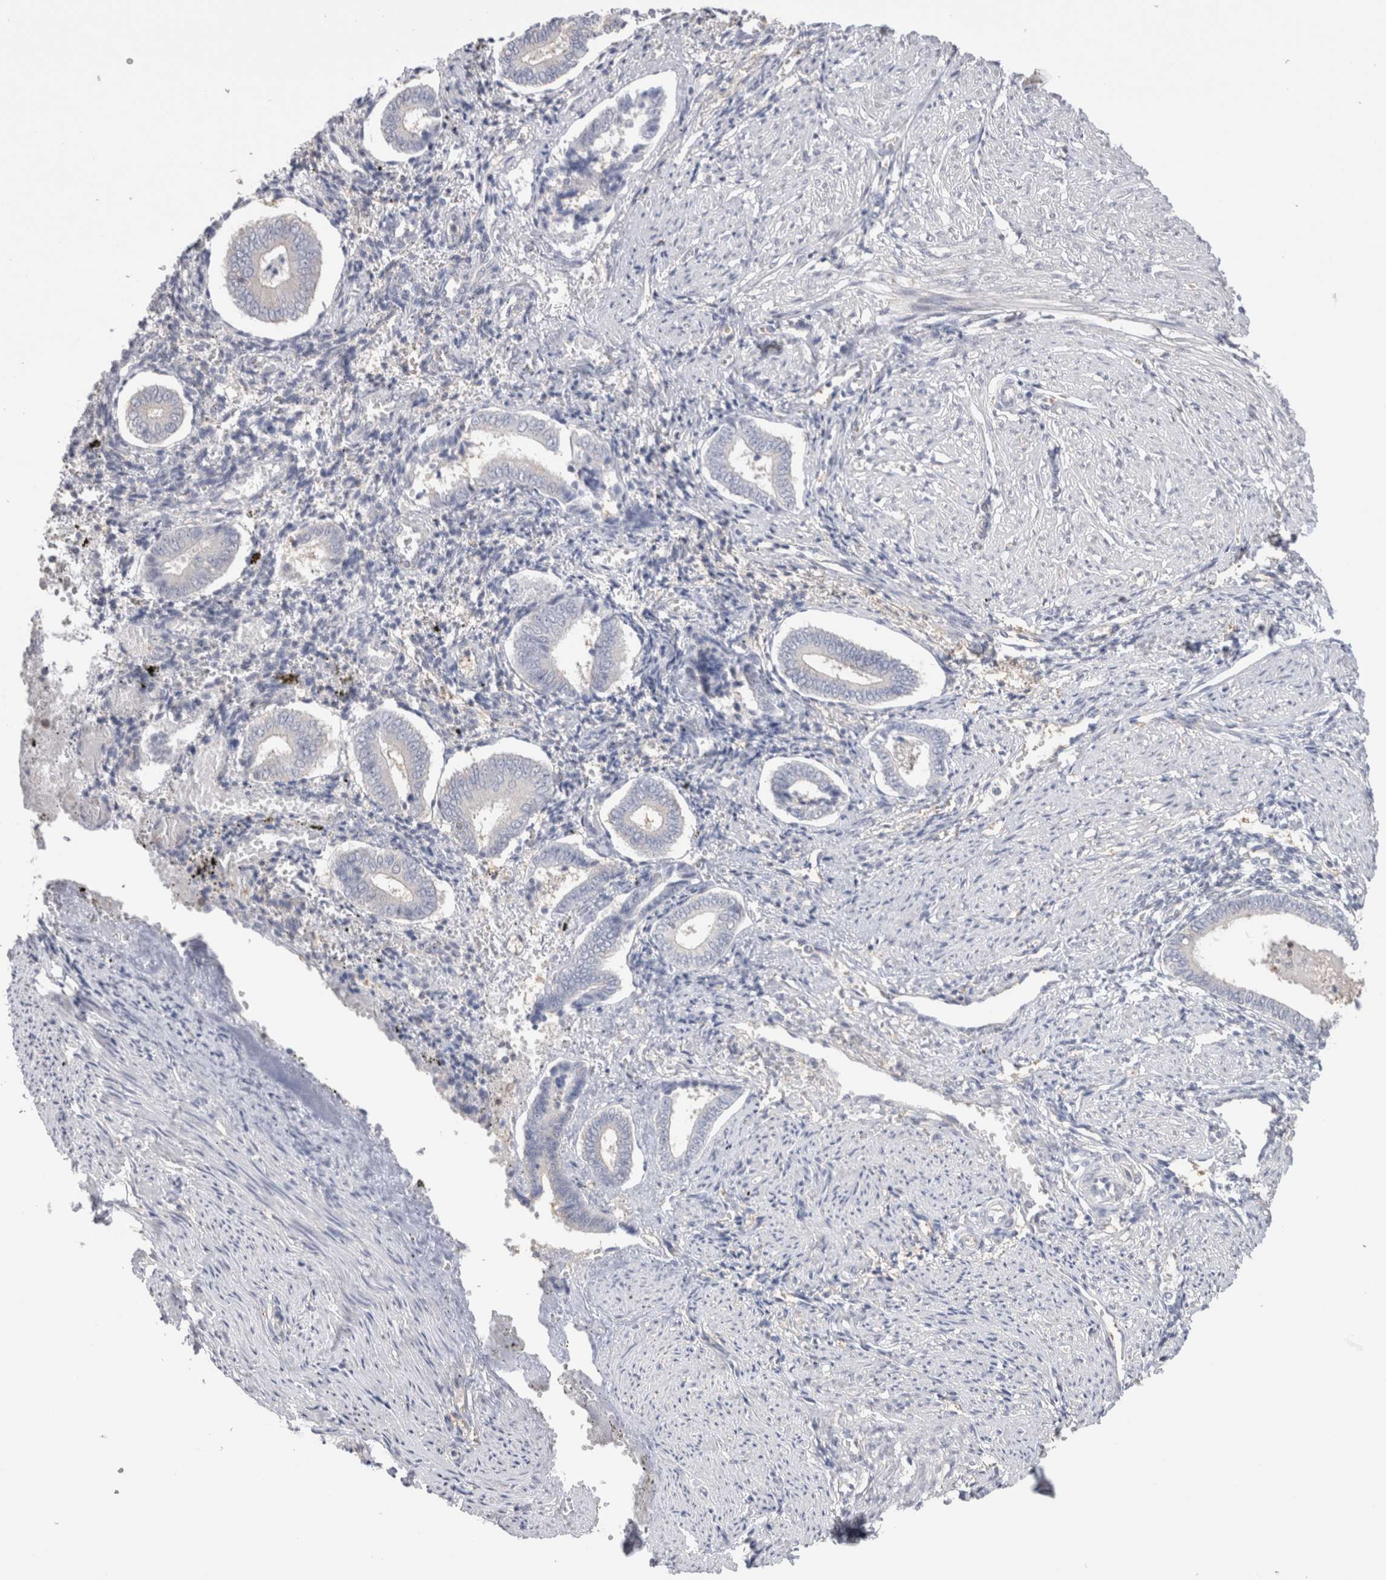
{"staining": {"intensity": "negative", "quantity": "none", "location": "none"}, "tissue": "endometrium", "cell_type": "Cells in endometrial stroma", "image_type": "normal", "snomed": [{"axis": "morphology", "description": "Normal tissue, NOS"}, {"axis": "topography", "description": "Endometrium"}], "caption": "Immunohistochemistry micrograph of unremarkable endometrium stained for a protein (brown), which displays no staining in cells in endometrial stroma. (DAB IHC, high magnification).", "gene": "CAPN2", "patient": {"sex": "female", "age": 42}}